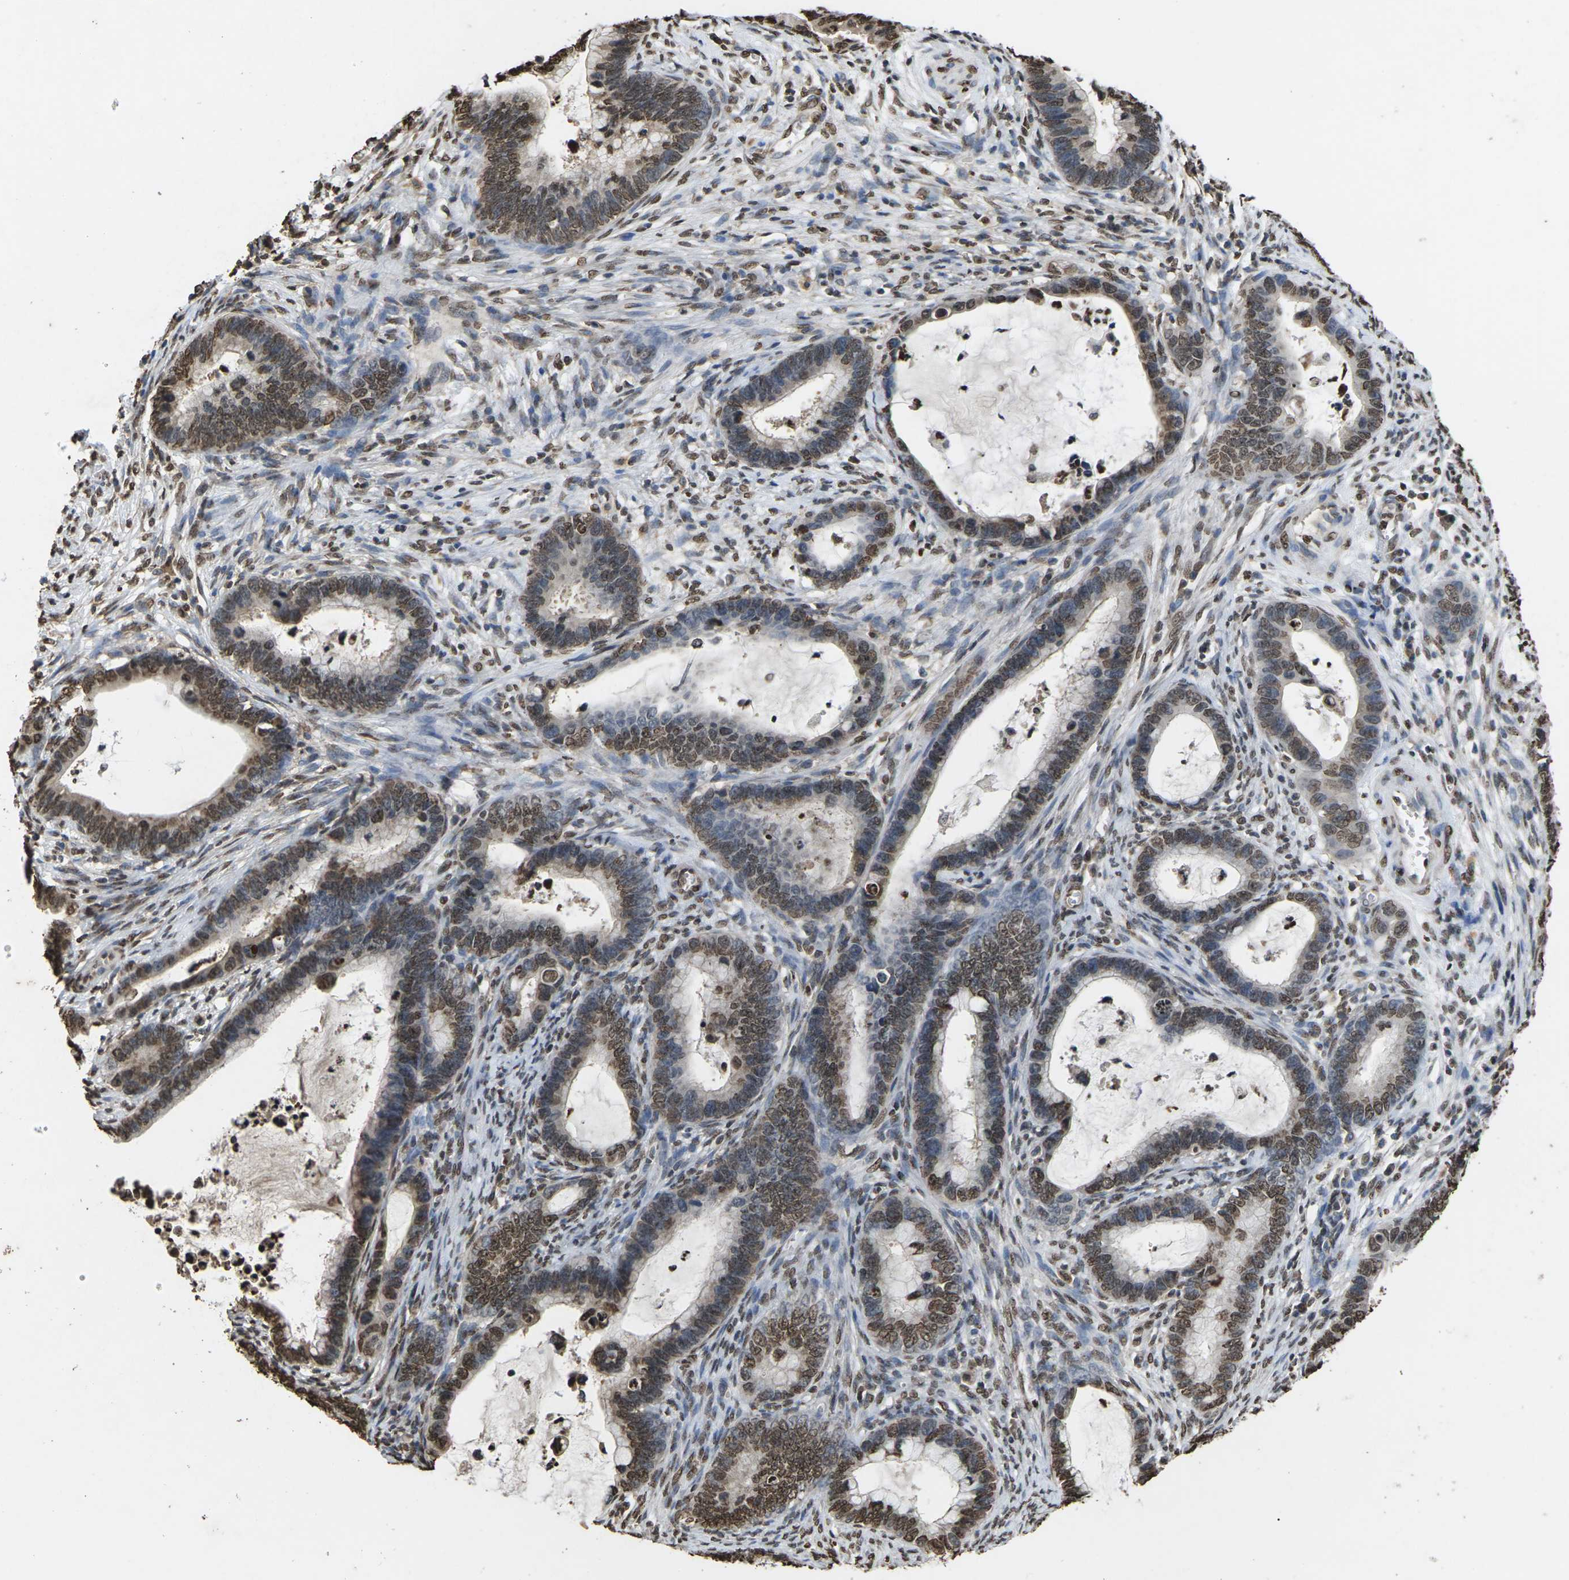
{"staining": {"intensity": "moderate", "quantity": ">75%", "location": "nuclear"}, "tissue": "cervical cancer", "cell_type": "Tumor cells", "image_type": "cancer", "snomed": [{"axis": "morphology", "description": "Adenocarcinoma, NOS"}, {"axis": "topography", "description": "Cervix"}], "caption": "Immunohistochemistry photomicrograph of neoplastic tissue: human cervical cancer (adenocarcinoma) stained using IHC displays medium levels of moderate protein expression localized specifically in the nuclear of tumor cells, appearing as a nuclear brown color.", "gene": "EMSY", "patient": {"sex": "female", "age": 44}}